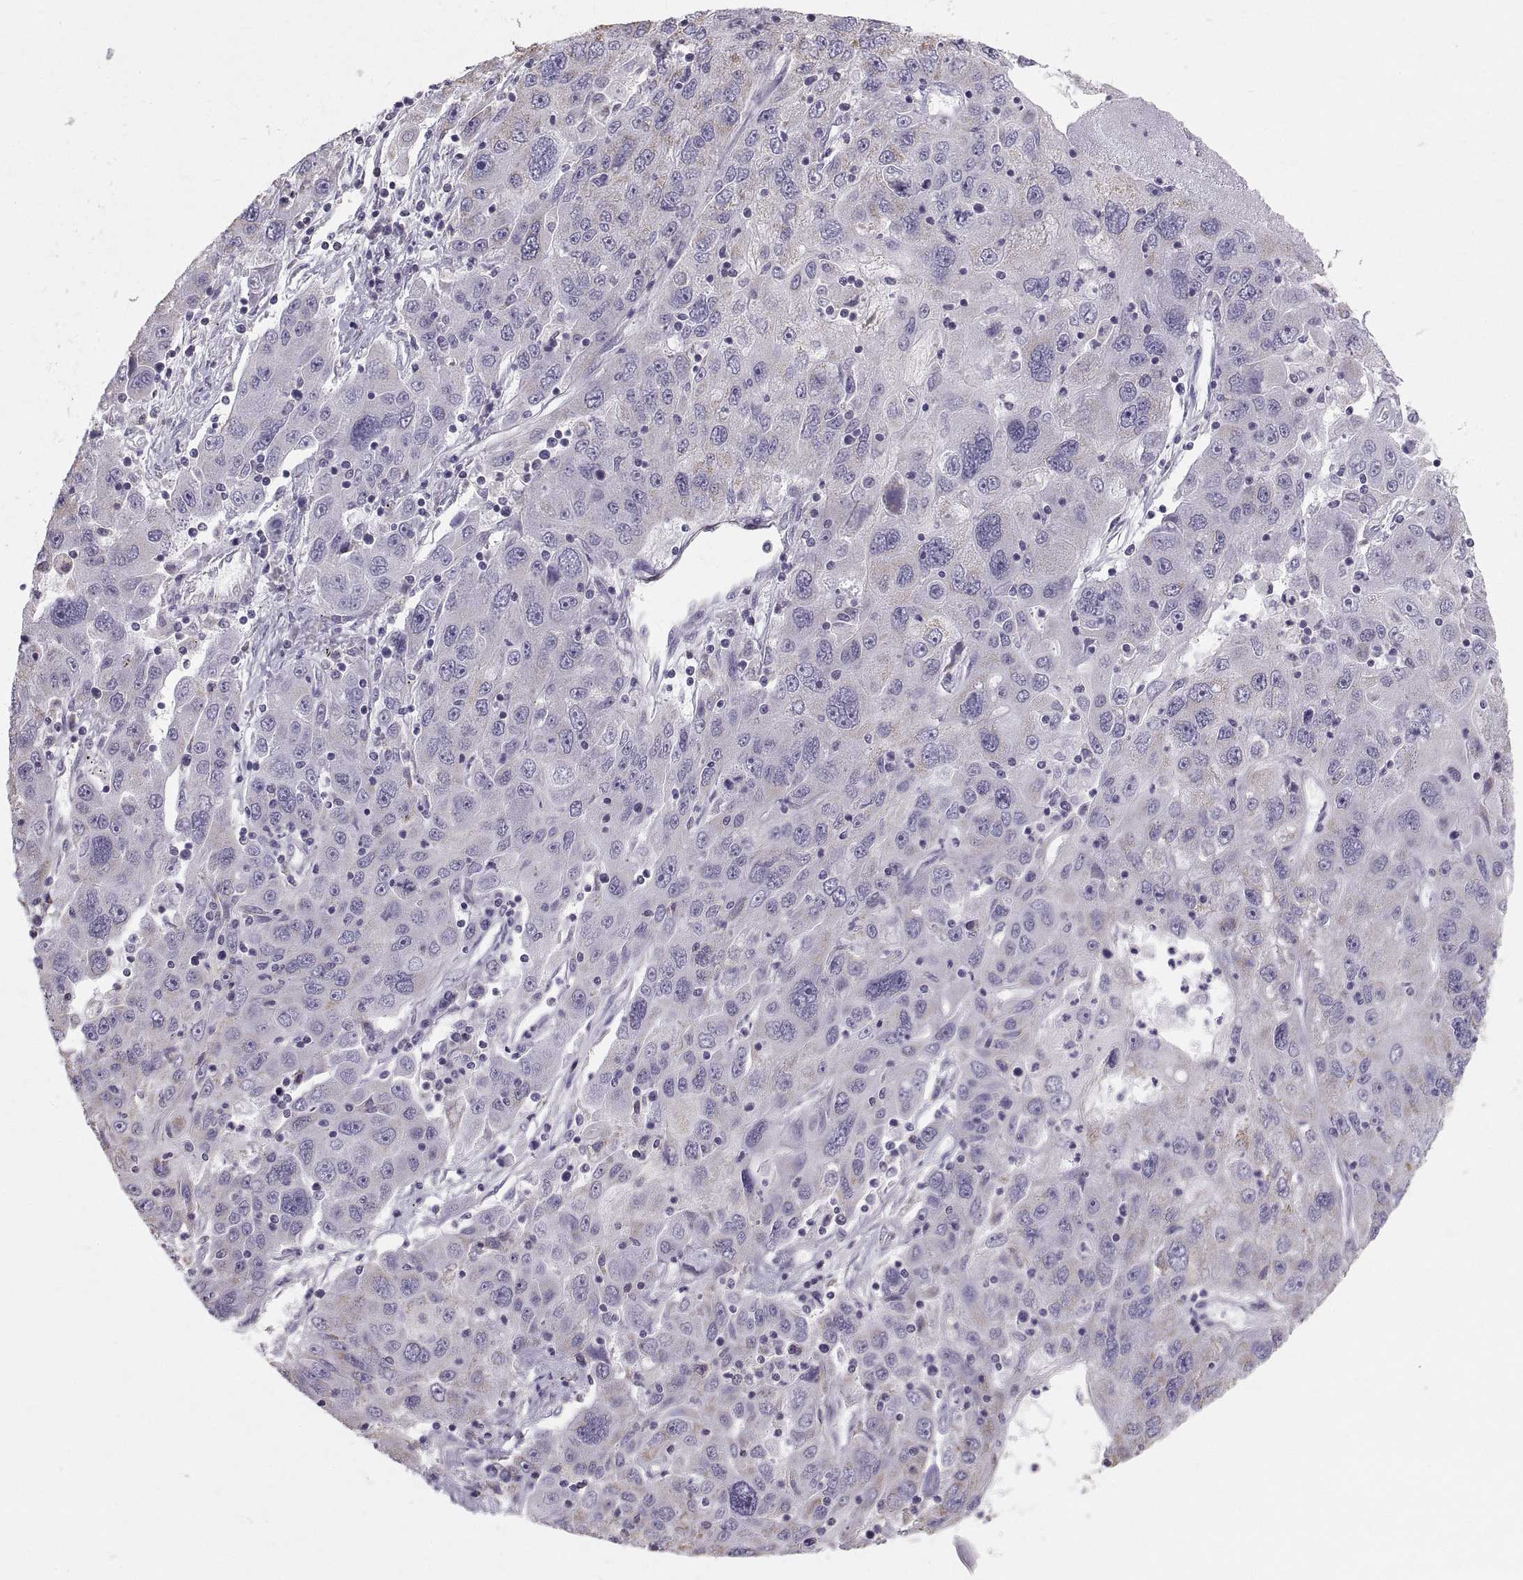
{"staining": {"intensity": "weak", "quantity": "<25%", "location": "cytoplasmic/membranous"}, "tissue": "stomach cancer", "cell_type": "Tumor cells", "image_type": "cancer", "snomed": [{"axis": "morphology", "description": "Adenocarcinoma, NOS"}, {"axis": "topography", "description": "Stomach"}], "caption": "An image of stomach adenocarcinoma stained for a protein exhibits no brown staining in tumor cells.", "gene": "STMND1", "patient": {"sex": "male", "age": 56}}